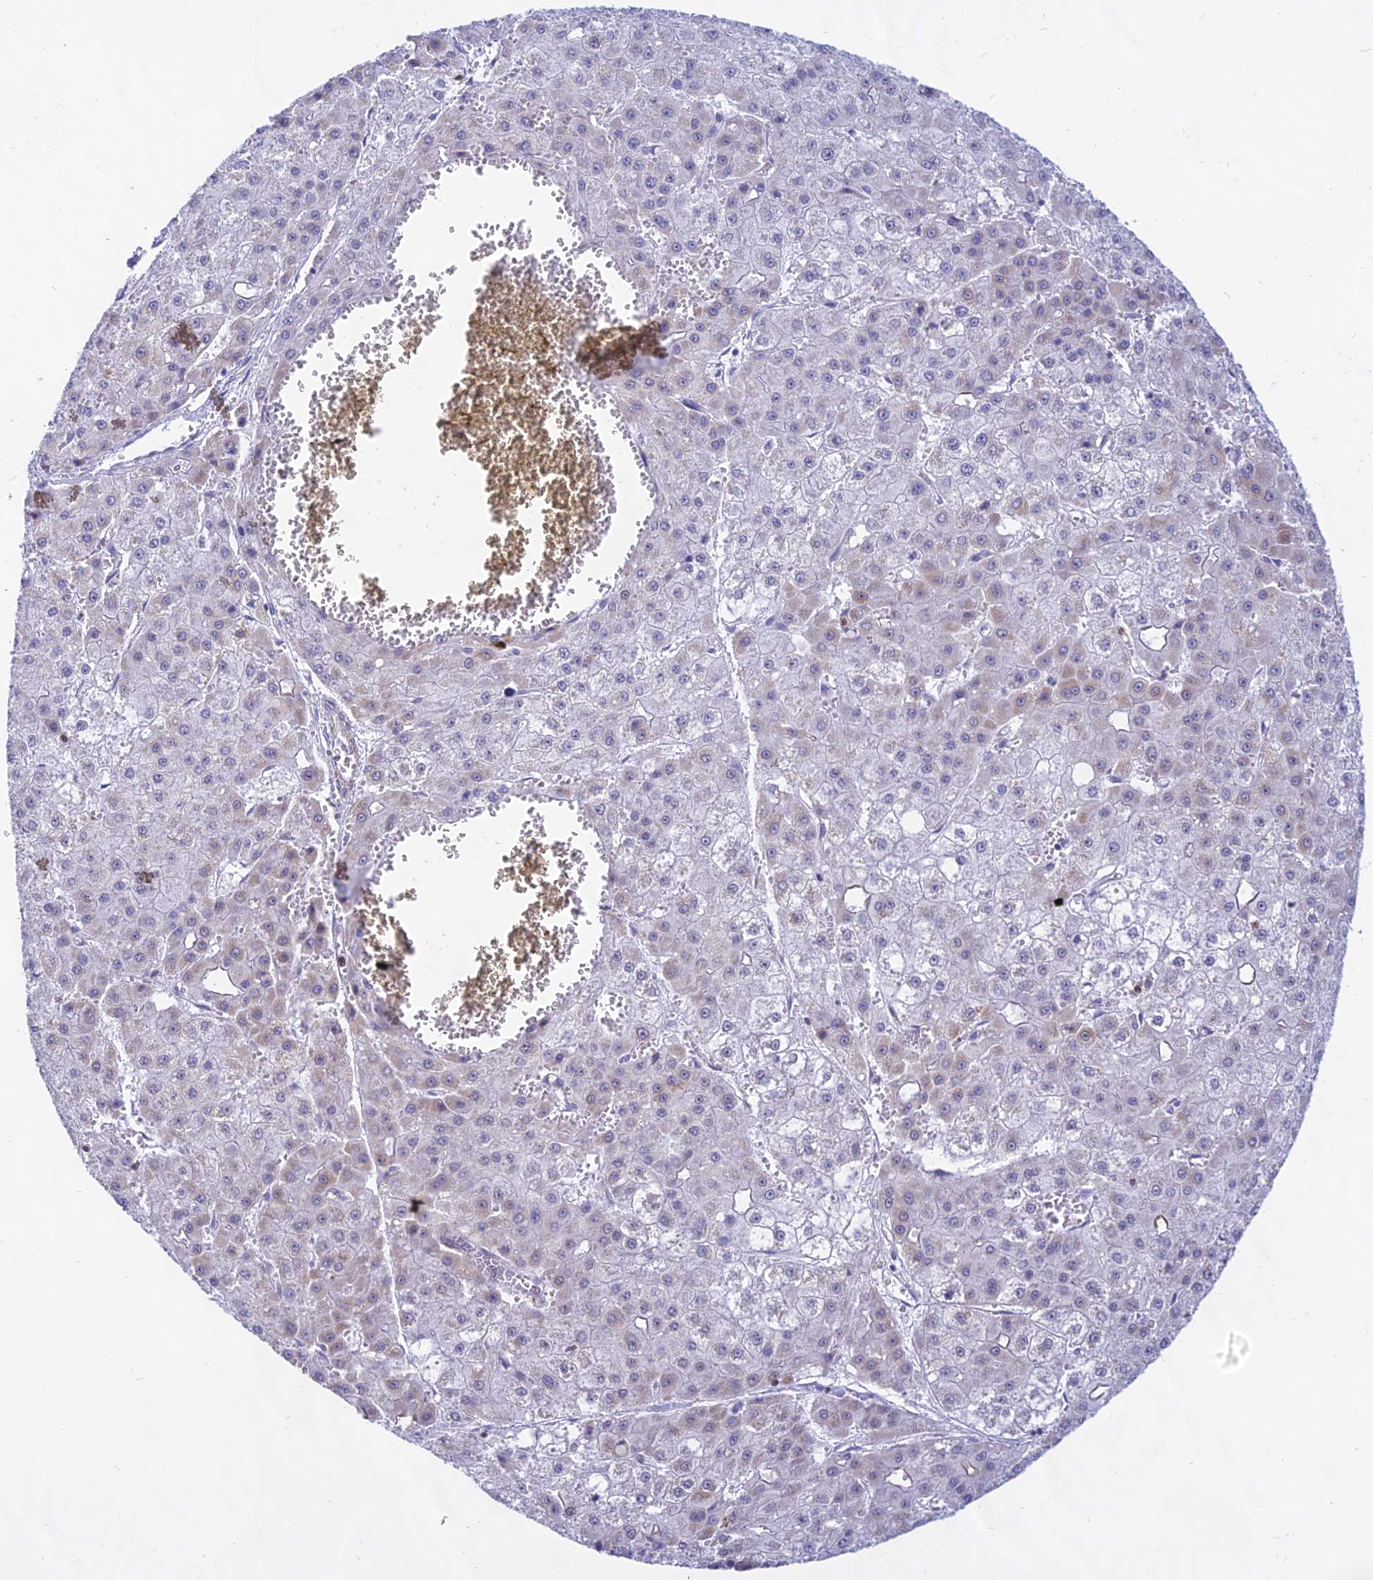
{"staining": {"intensity": "weak", "quantity": "<25%", "location": "cytoplasmic/membranous"}, "tissue": "liver cancer", "cell_type": "Tumor cells", "image_type": "cancer", "snomed": [{"axis": "morphology", "description": "Carcinoma, Hepatocellular, NOS"}, {"axis": "topography", "description": "Liver"}], "caption": "Hepatocellular carcinoma (liver) stained for a protein using immunohistochemistry shows no expression tumor cells.", "gene": "KRR1", "patient": {"sex": "male", "age": 47}}